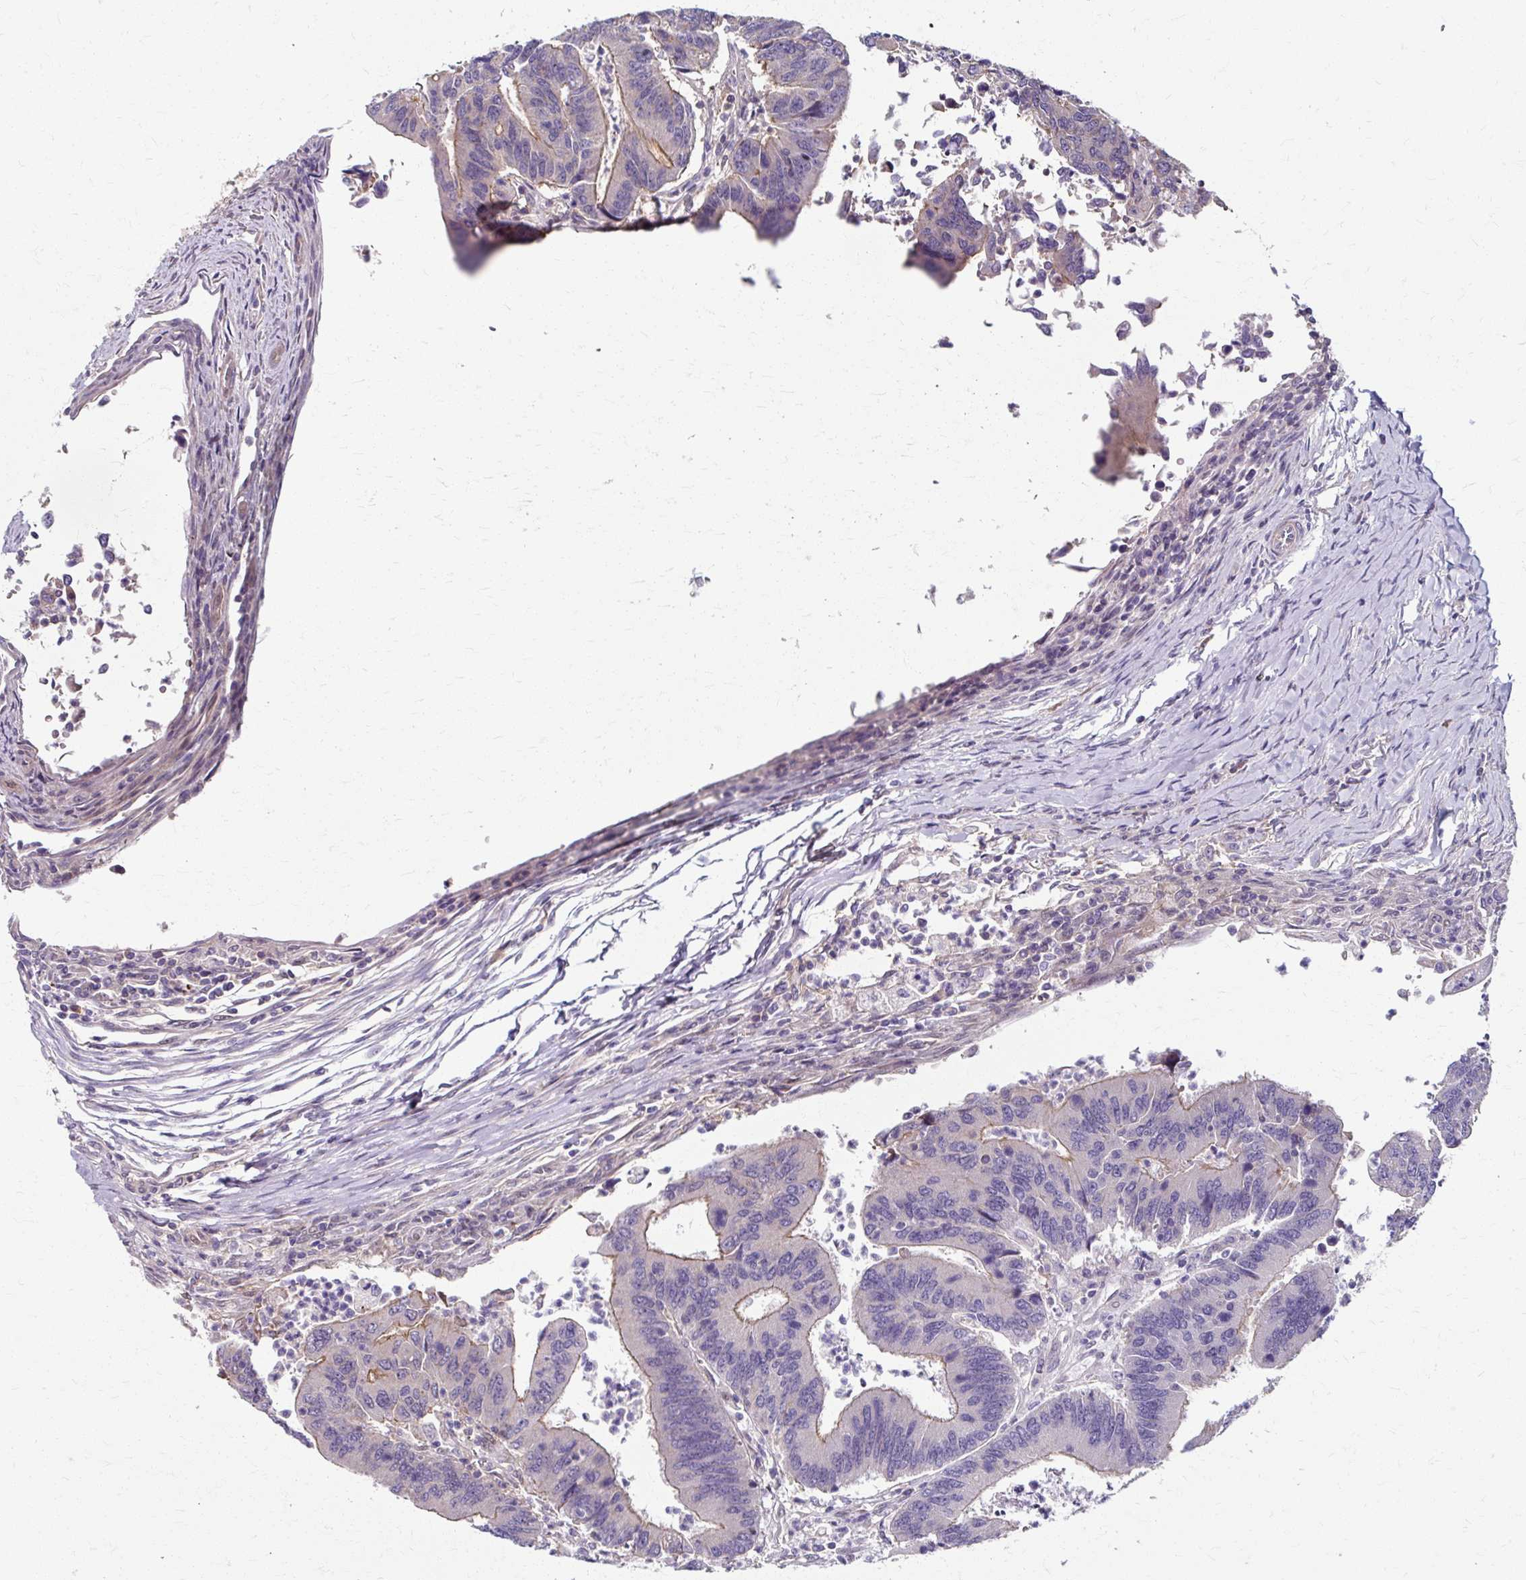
{"staining": {"intensity": "moderate", "quantity": "<25%", "location": "cytoplasmic/membranous"}, "tissue": "colorectal cancer", "cell_type": "Tumor cells", "image_type": "cancer", "snomed": [{"axis": "morphology", "description": "Adenocarcinoma, NOS"}, {"axis": "topography", "description": "Colon"}], "caption": "Tumor cells exhibit moderate cytoplasmic/membranous positivity in about <25% of cells in colorectal adenocarcinoma. (brown staining indicates protein expression, while blue staining denotes nuclei).", "gene": "ZNF555", "patient": {"sex": "female", "age": 67}}